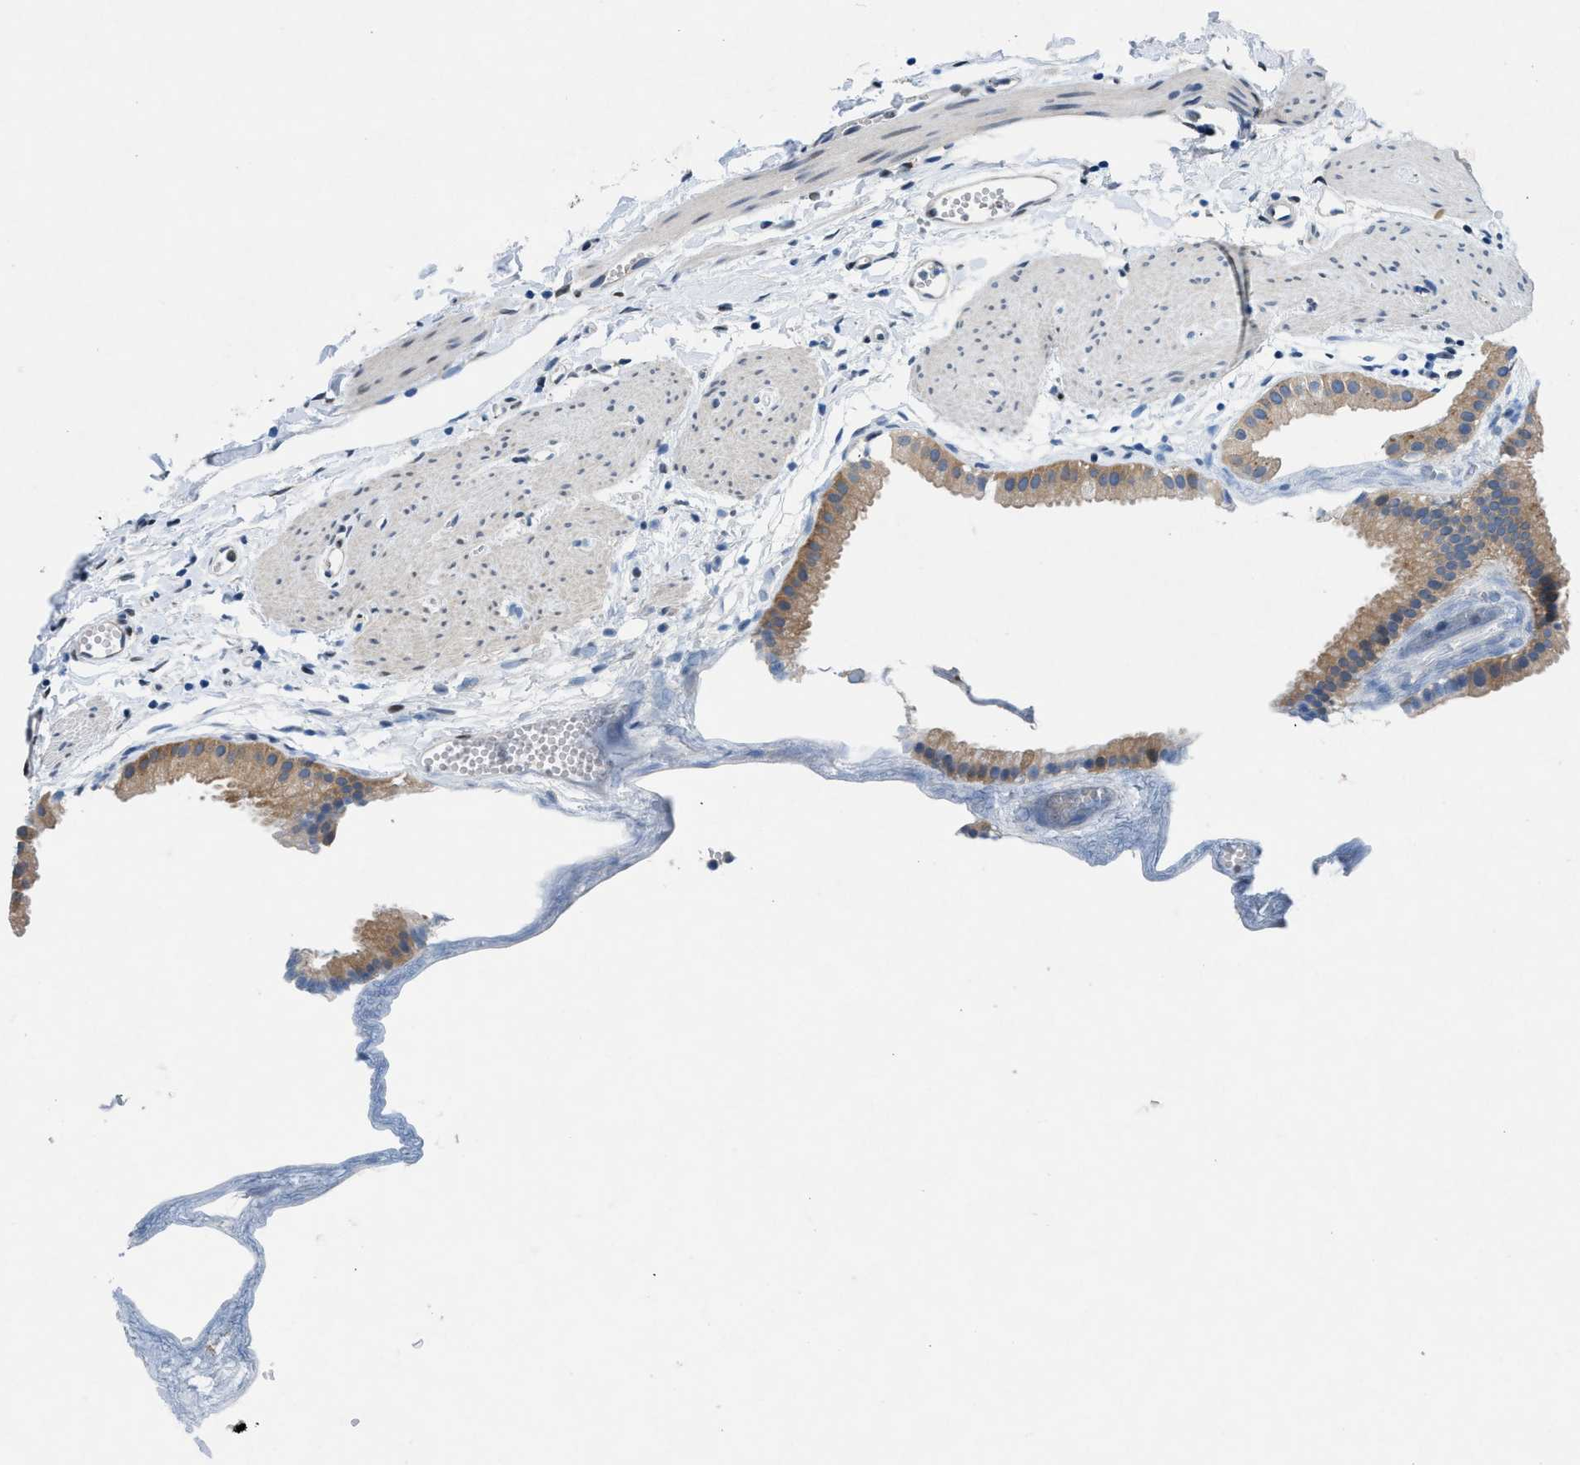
{"staining": {"intensity": "moderate", "quantity": ">75%", "location": "cytoplasmic/membranous"}, "tissue": "gallbladder", "cell_type": "Glandular cells", "image_type": "normal", "snomed": [{"axis": "morphology", "description": "Normal tissue, NOS"}, {"axis": "topography", "description": "Gallbladder"}], "caption": "Immunohistochemical staining of unremarkable human gallbladder displays moderate cytoplasmic/membranous protein positivity in about >75% of glandular cells.", "gene": "COPS2", "patient": {"sex": "female", "age": 64}}